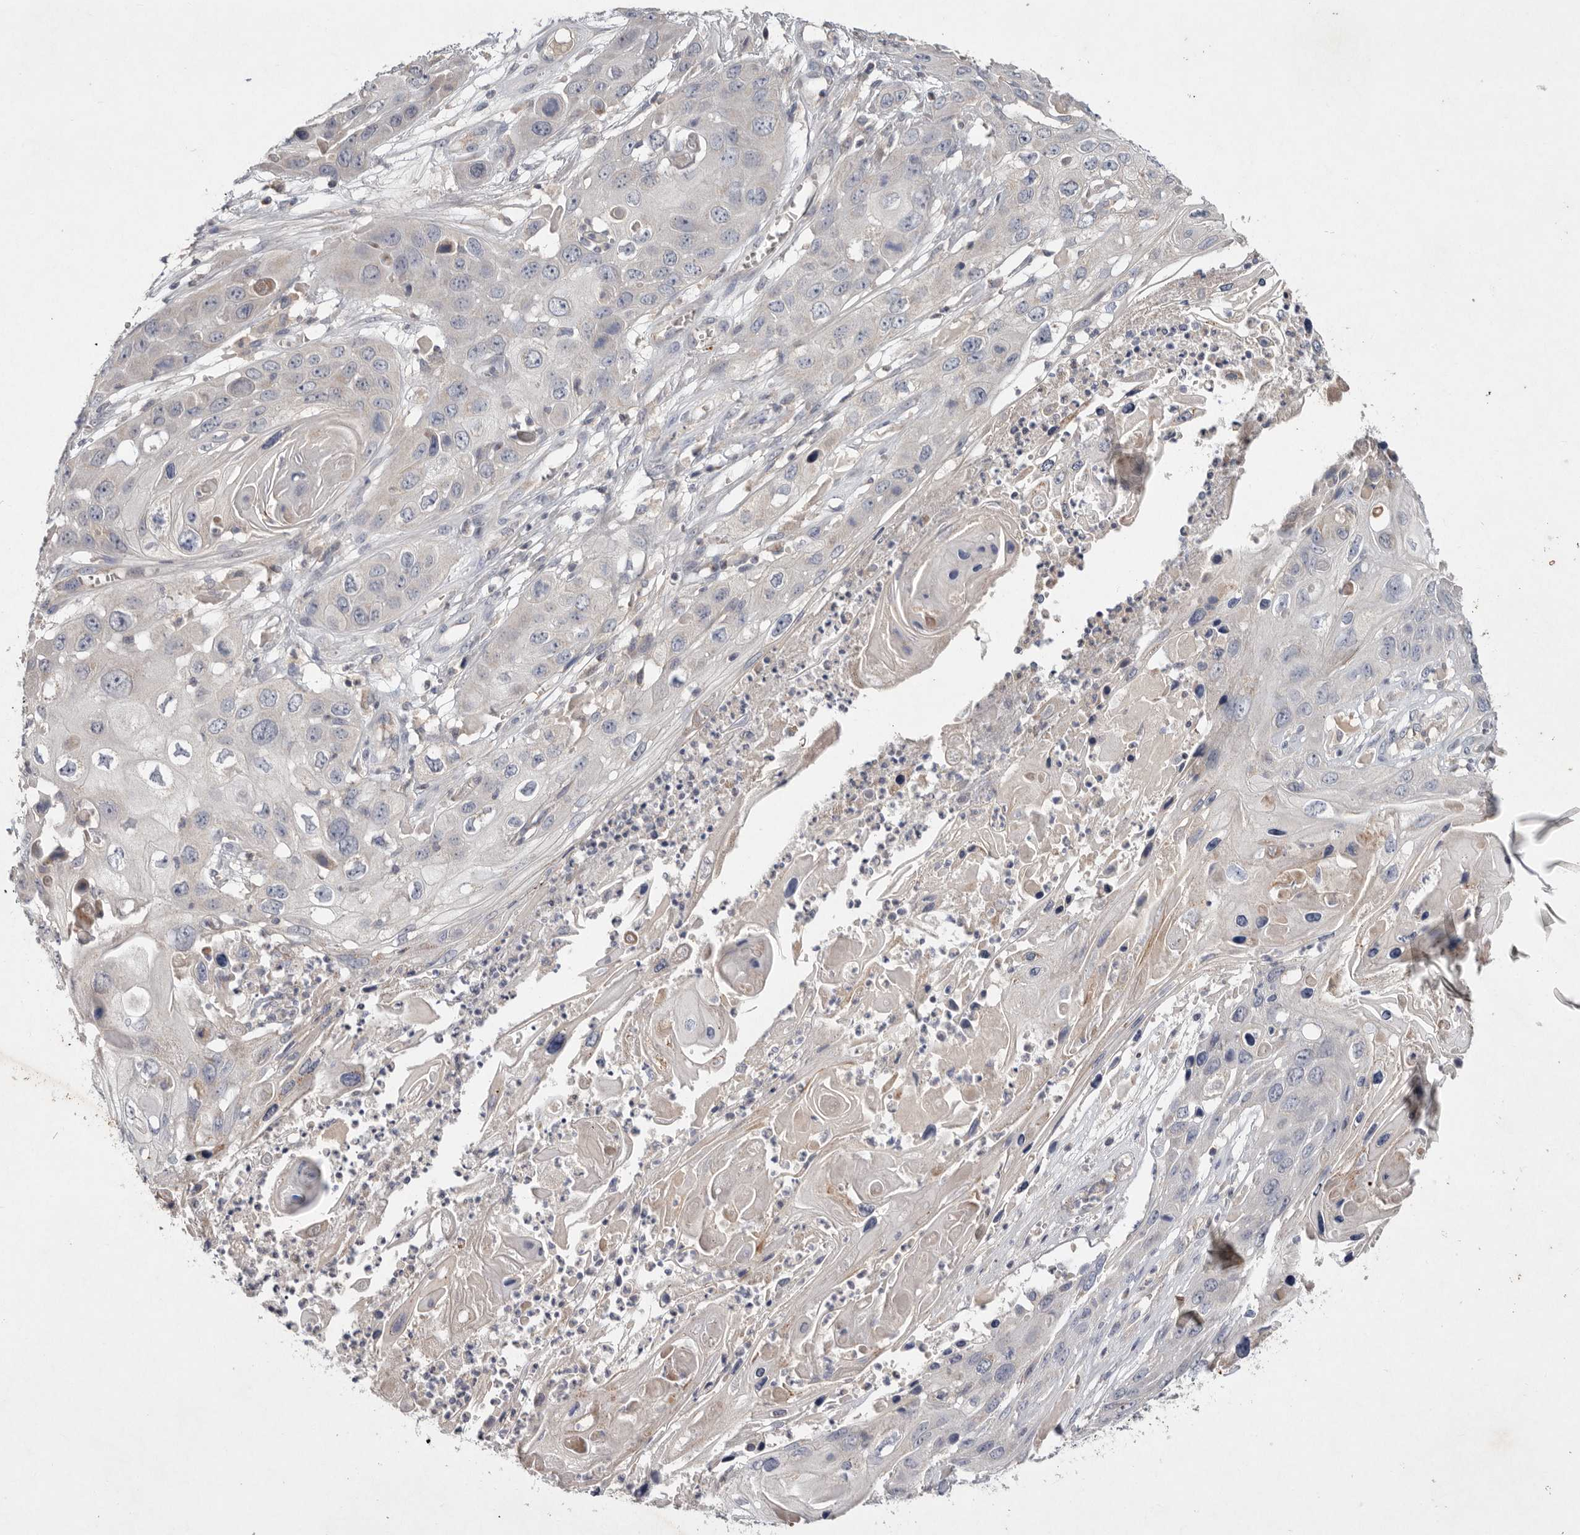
{"staining": {"intensity": "negative", "quantity": "none", "location": "none"}, "tissue": "skin cancer", "cell_type": "Tumor cells", "image_type": "cancer", "snomed": [{"axis": "morphology", "description": "Squamous cell carcinoma, NOS"}, {"axis": "topography", "description": "Skin"}], "caption": "Tumor cells show no significant positivity in skin cancer (squamous cell carcinoma).", "gene": "TNFSF14", "patient": {"sex": "male", "age": 55}}